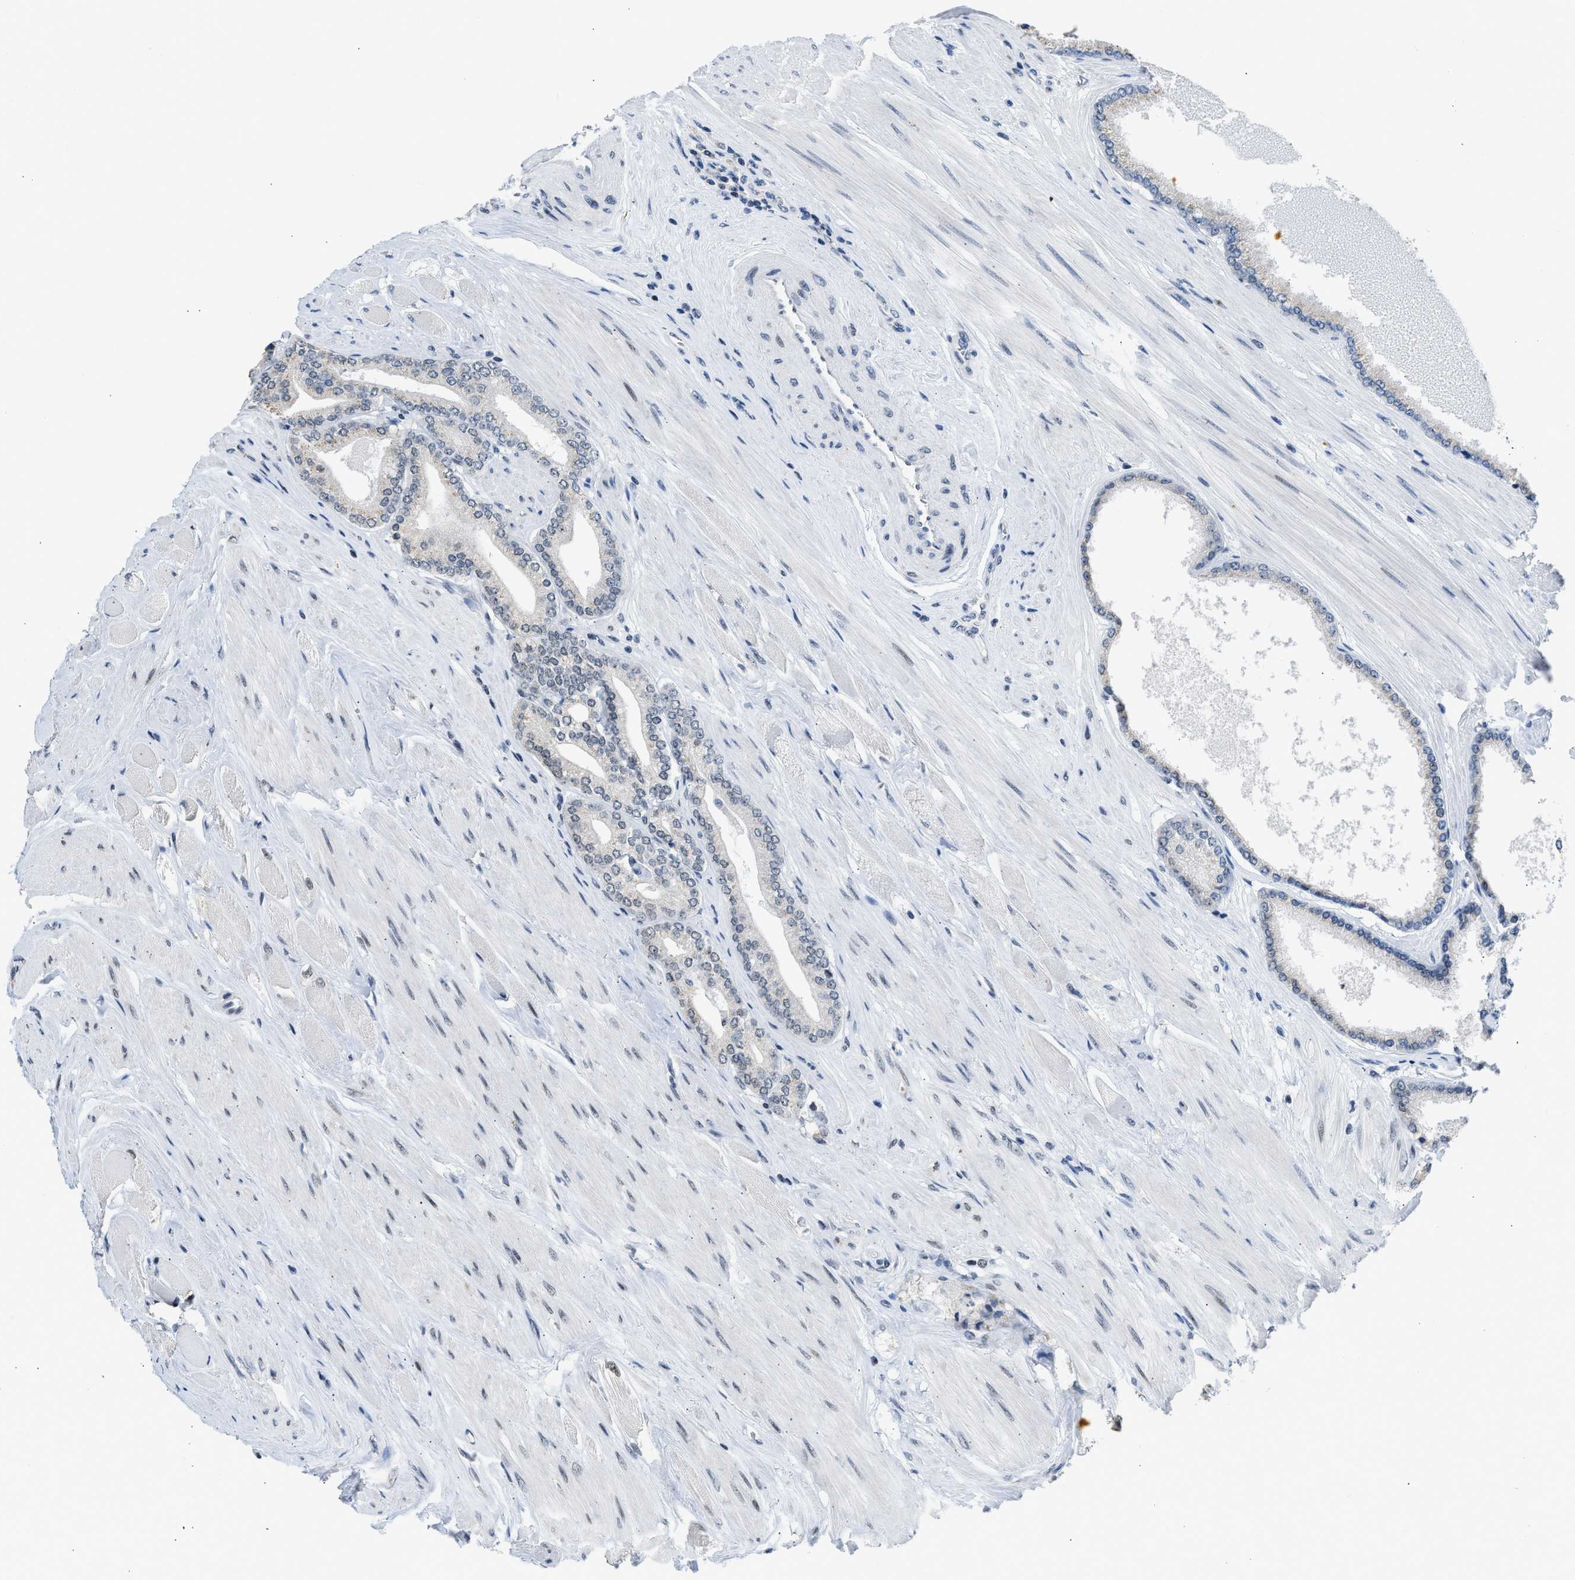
{"staining": {"intensity": "negative", "quantity": "none", "location": "none"}, "tissue": "prostate cancer", "cell_type": "Tumor cells", "image_type": "cancer", "snomed": [{"axis": "morphology", "description": "Adenocarcinoma, High grade"}, {"axis": "topography", "description": "Prostate"}], "caption": "Tumor cells show no significant protein positivity in adenocarcinoma (high-grade) (prostate). (Brightfield microscopy of DAB immunohistochemistry at high magnification).", "gene": "TERF2IP", "patient": {"sex": "male", "age": 61}}